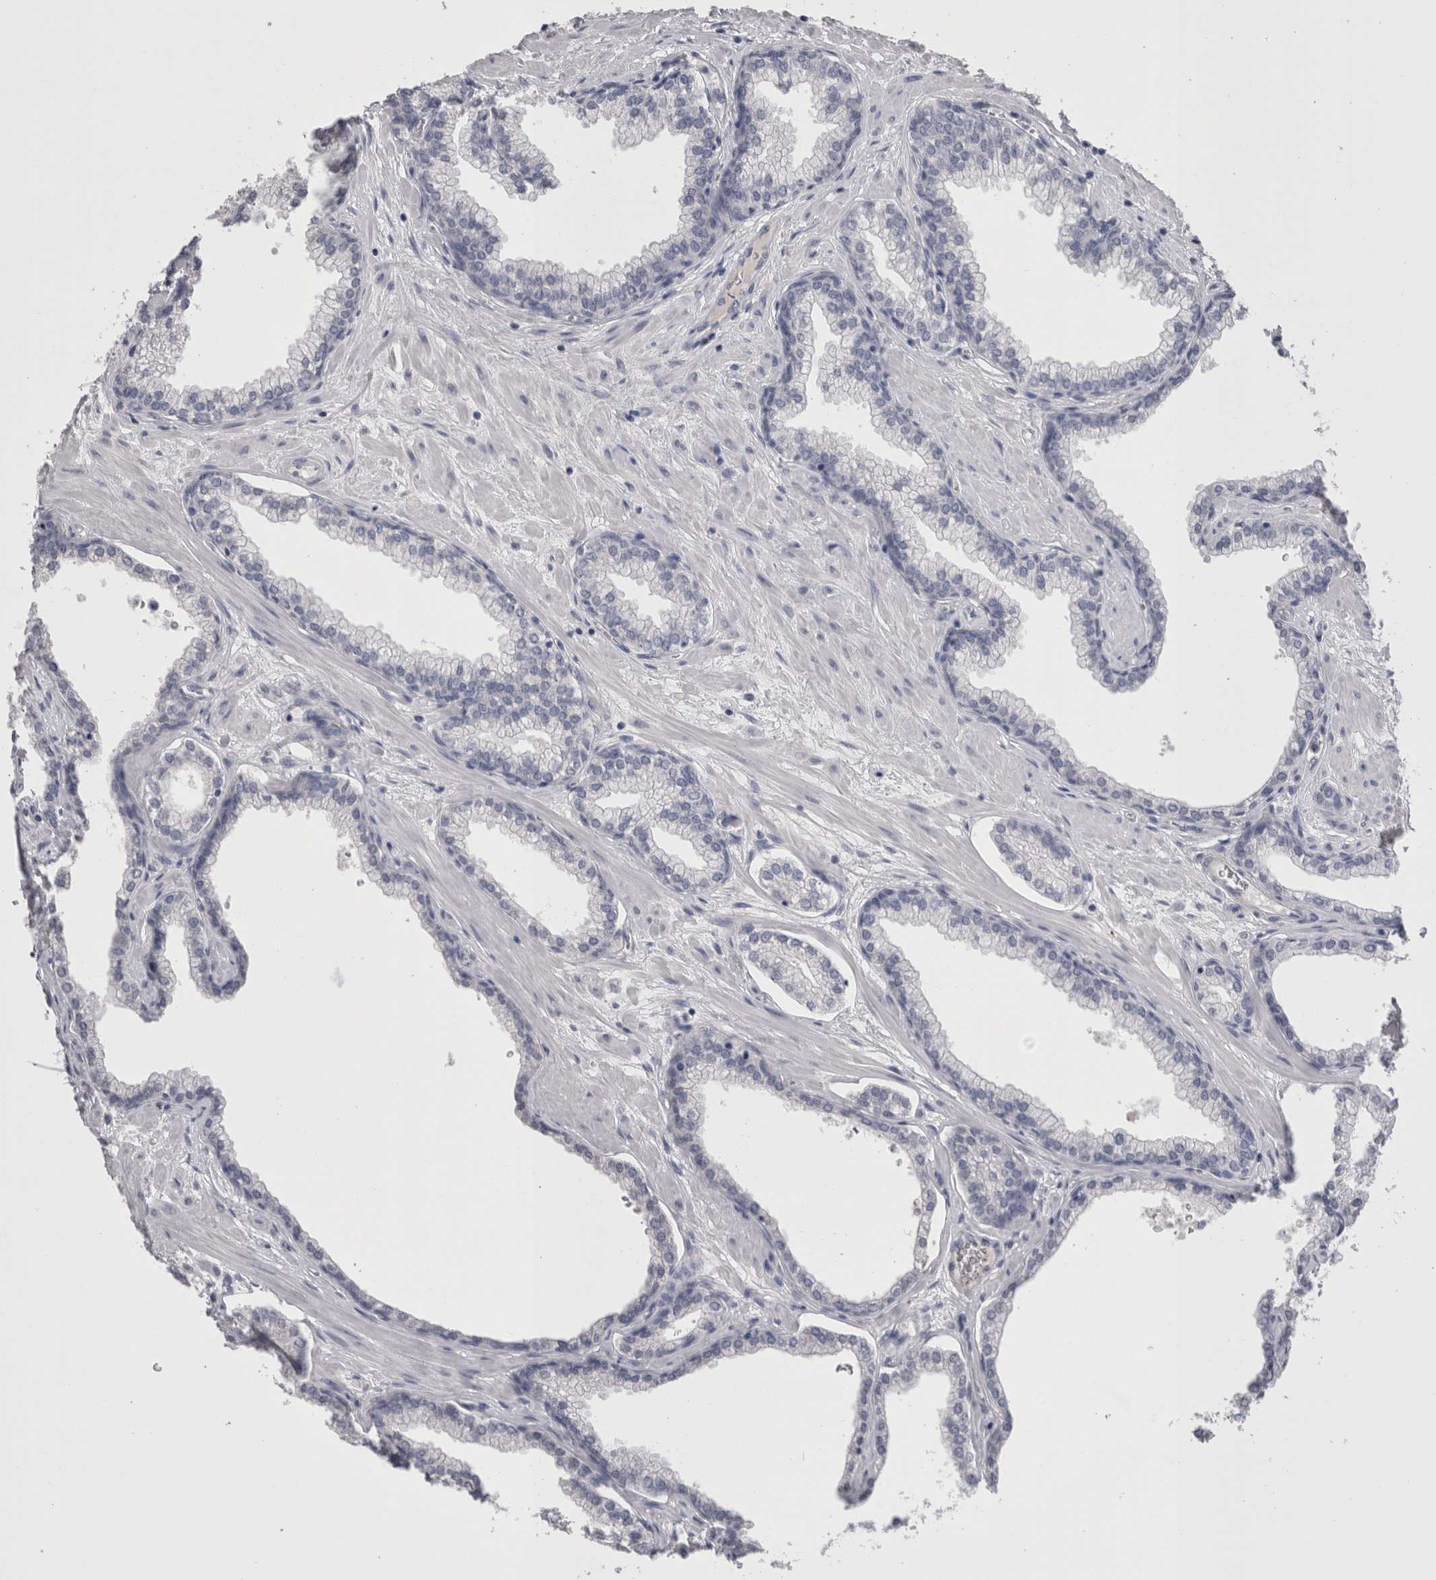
{"staining": {"intensity": "negative", "quantity": "none", "location": "none"}, "tissue": "prostate", "cell_type": "Glandular cells", "image_type": "normal", "snomed": [{"axis": "morphology", "description": "Normal tissue, NOS"}, {"axis": "morphology", "description": "Urothelial carcinoma, Low grade"}, {"axis": "topography", "description": "Urinary bladder"}, {"axis": "topography", "description": "Prostate"}], "caption": "Prostate was stained to show a protein in brown. There is no significant positivity in glandular cells. (Immunohistochemistry, brightfield microscopy, high magnification).", "gene": "CDHR5", "patient": {"sex": "male", "age": 60}}